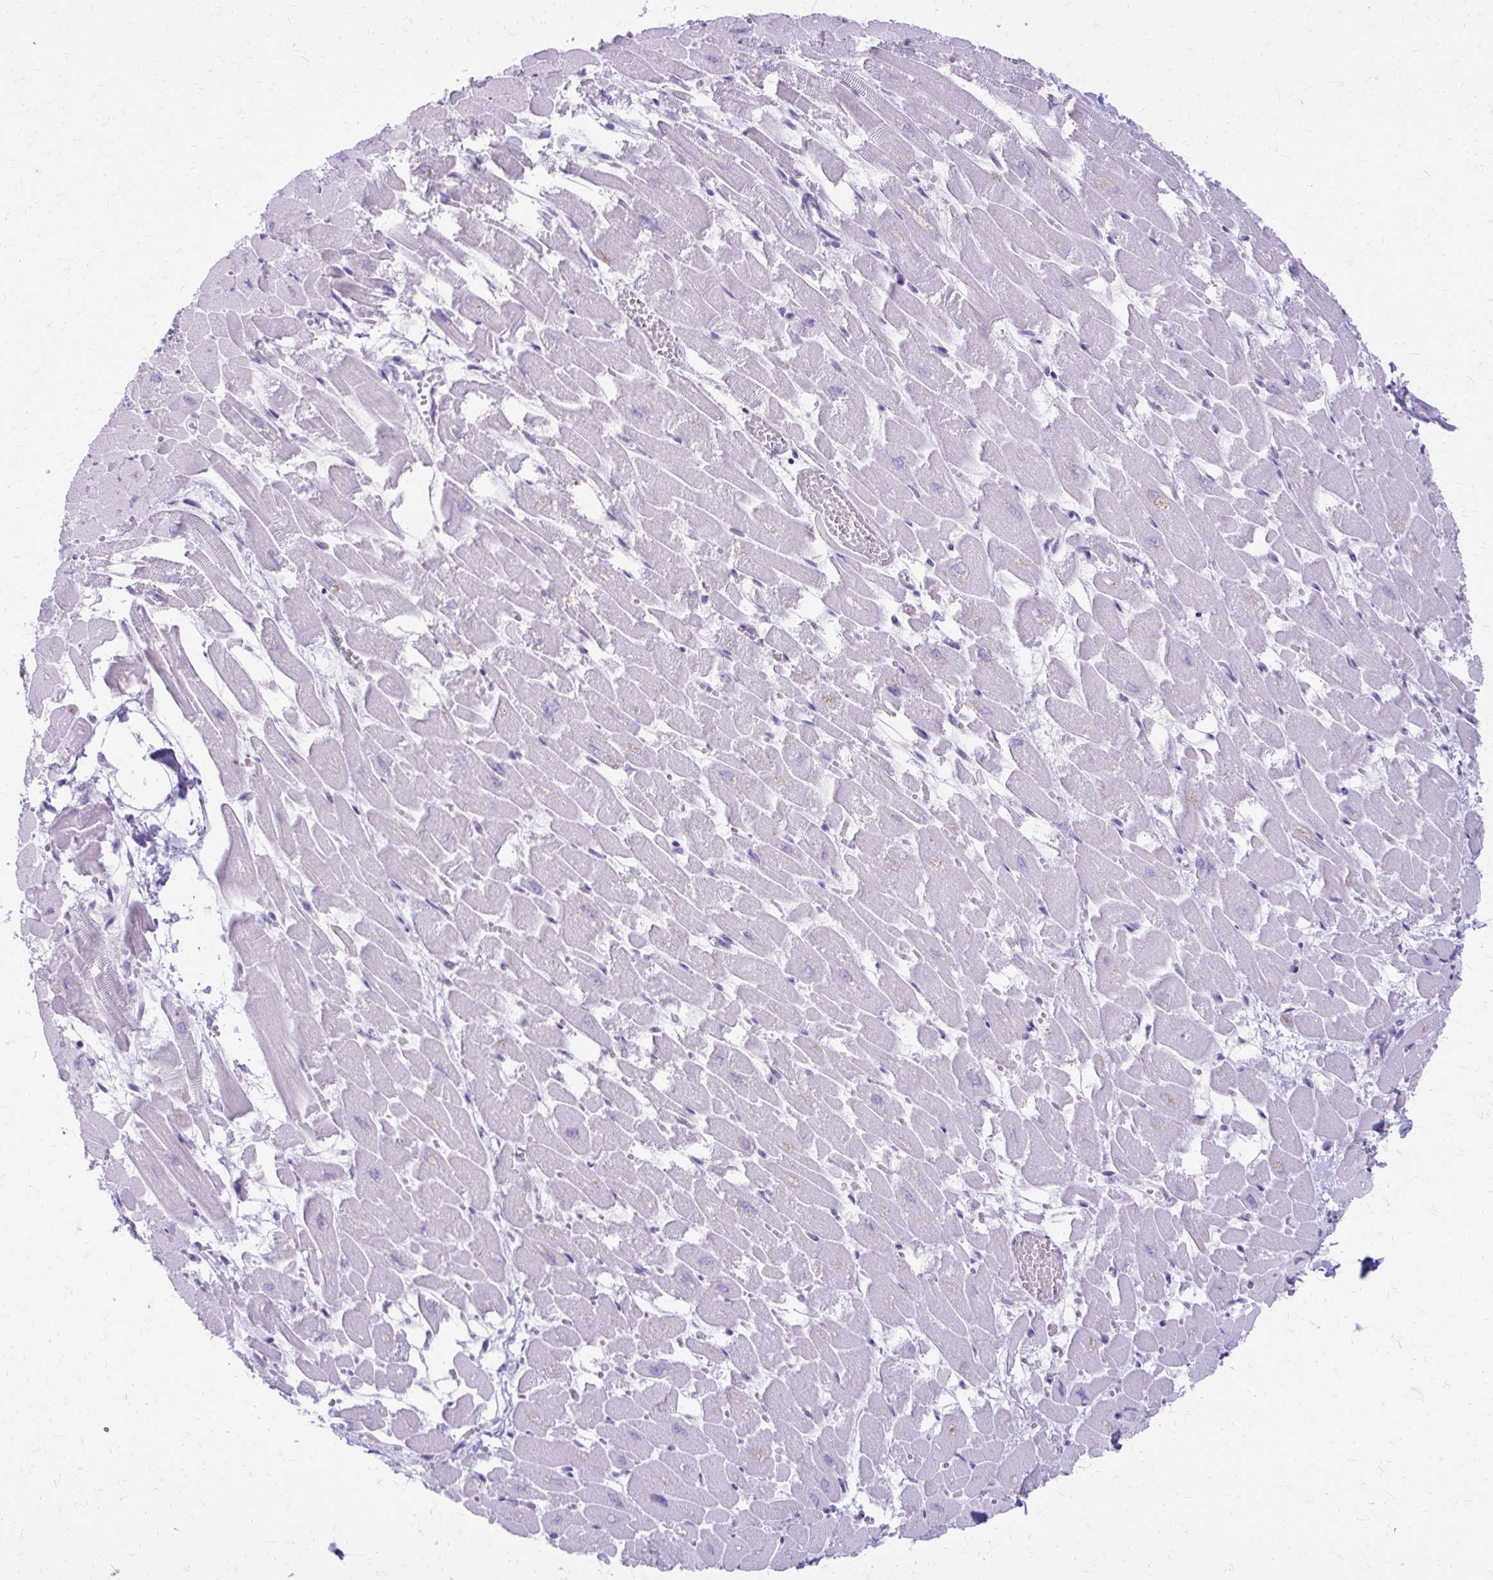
{"staining": {"intensity": "negative", "quantity": "none", "location": "none"}, "tissue": "heart muscle", "cell_type": "Cardiomyocytes", "image_type": "normal", "snomed": [{"axis": "morphology", "description": "Normal tissue, NOS"}, {"axis": "topography", "description": "Heart"}], "caption": "Immunohistochemistry (IHC) image of normal heart muscle: heart muscle stained with DAB (3,3'-diaminobenzidine) displays no significant protein staining in cardiomyocytes. (DAB (3,3'-diaminobenzidine) IHC with hematoxylin counter stain).", "gene": "SS18", "patient": {"sex": "female", "age": 52}}